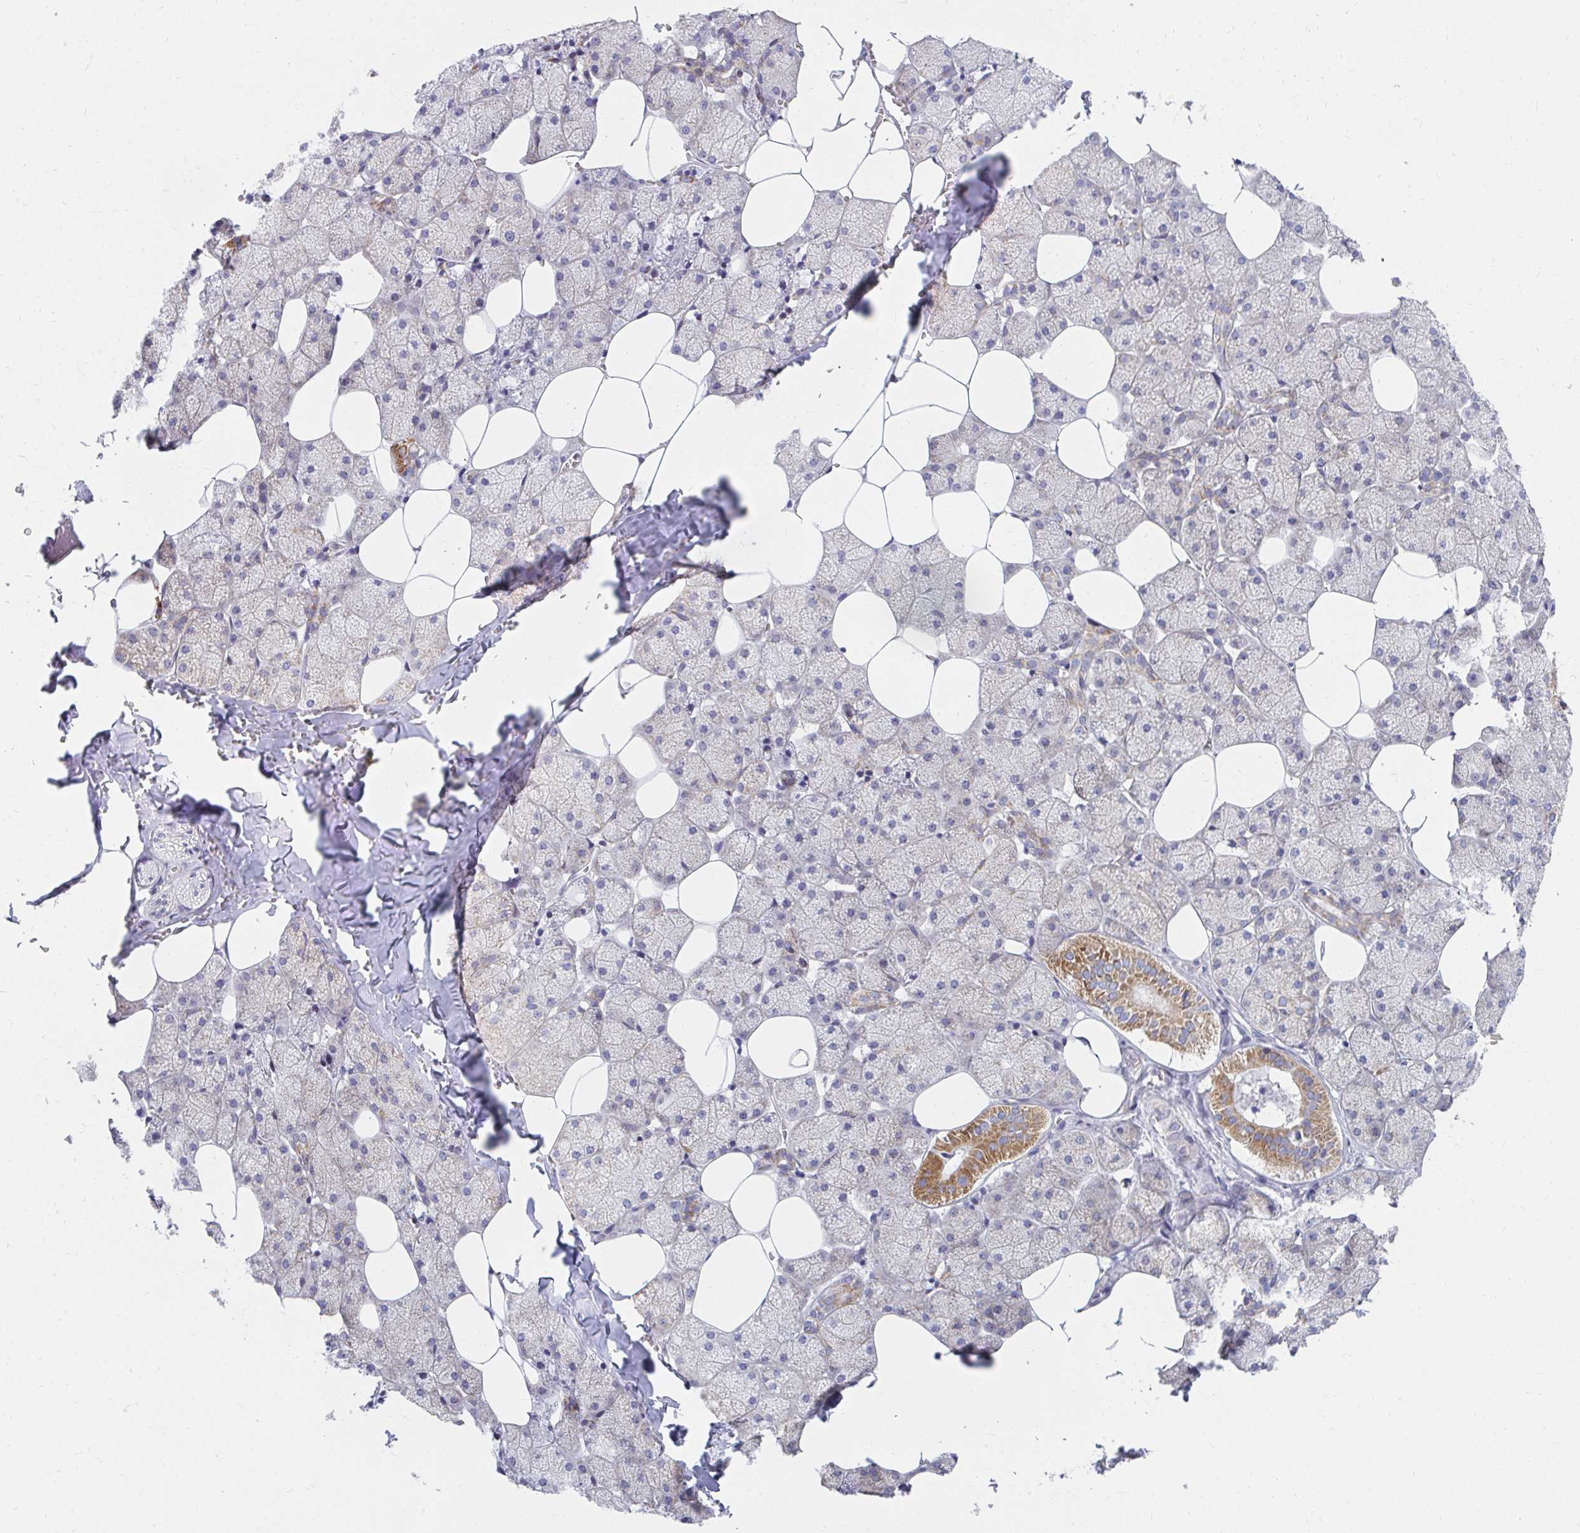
{"staining": {"intensity": "strong", "quantity": "<25%", "location": "cytoplasmic/membranous"}, "tissue": "salivary gland", "cell_type": "Glandular cells", "image_type": "normal", "snomed": [{"axis": "morphology", "description": "Normal tissue, NOS"}, {"axis": "topography", "description": "Salivary gland"}, {"axis": "topography", "description": "Peripheral nerve tissue"}], "caption": "Immunohistochemical staining of normal salivary gland demonstrates <25% levels of strong cytoplasmic/membranous protein expression in about <25% of glandular cells. (IHC, brightfield microscopy, high magnification).", "gene": "EXOC5", "patient": {"sex": "male", "age": 38}}